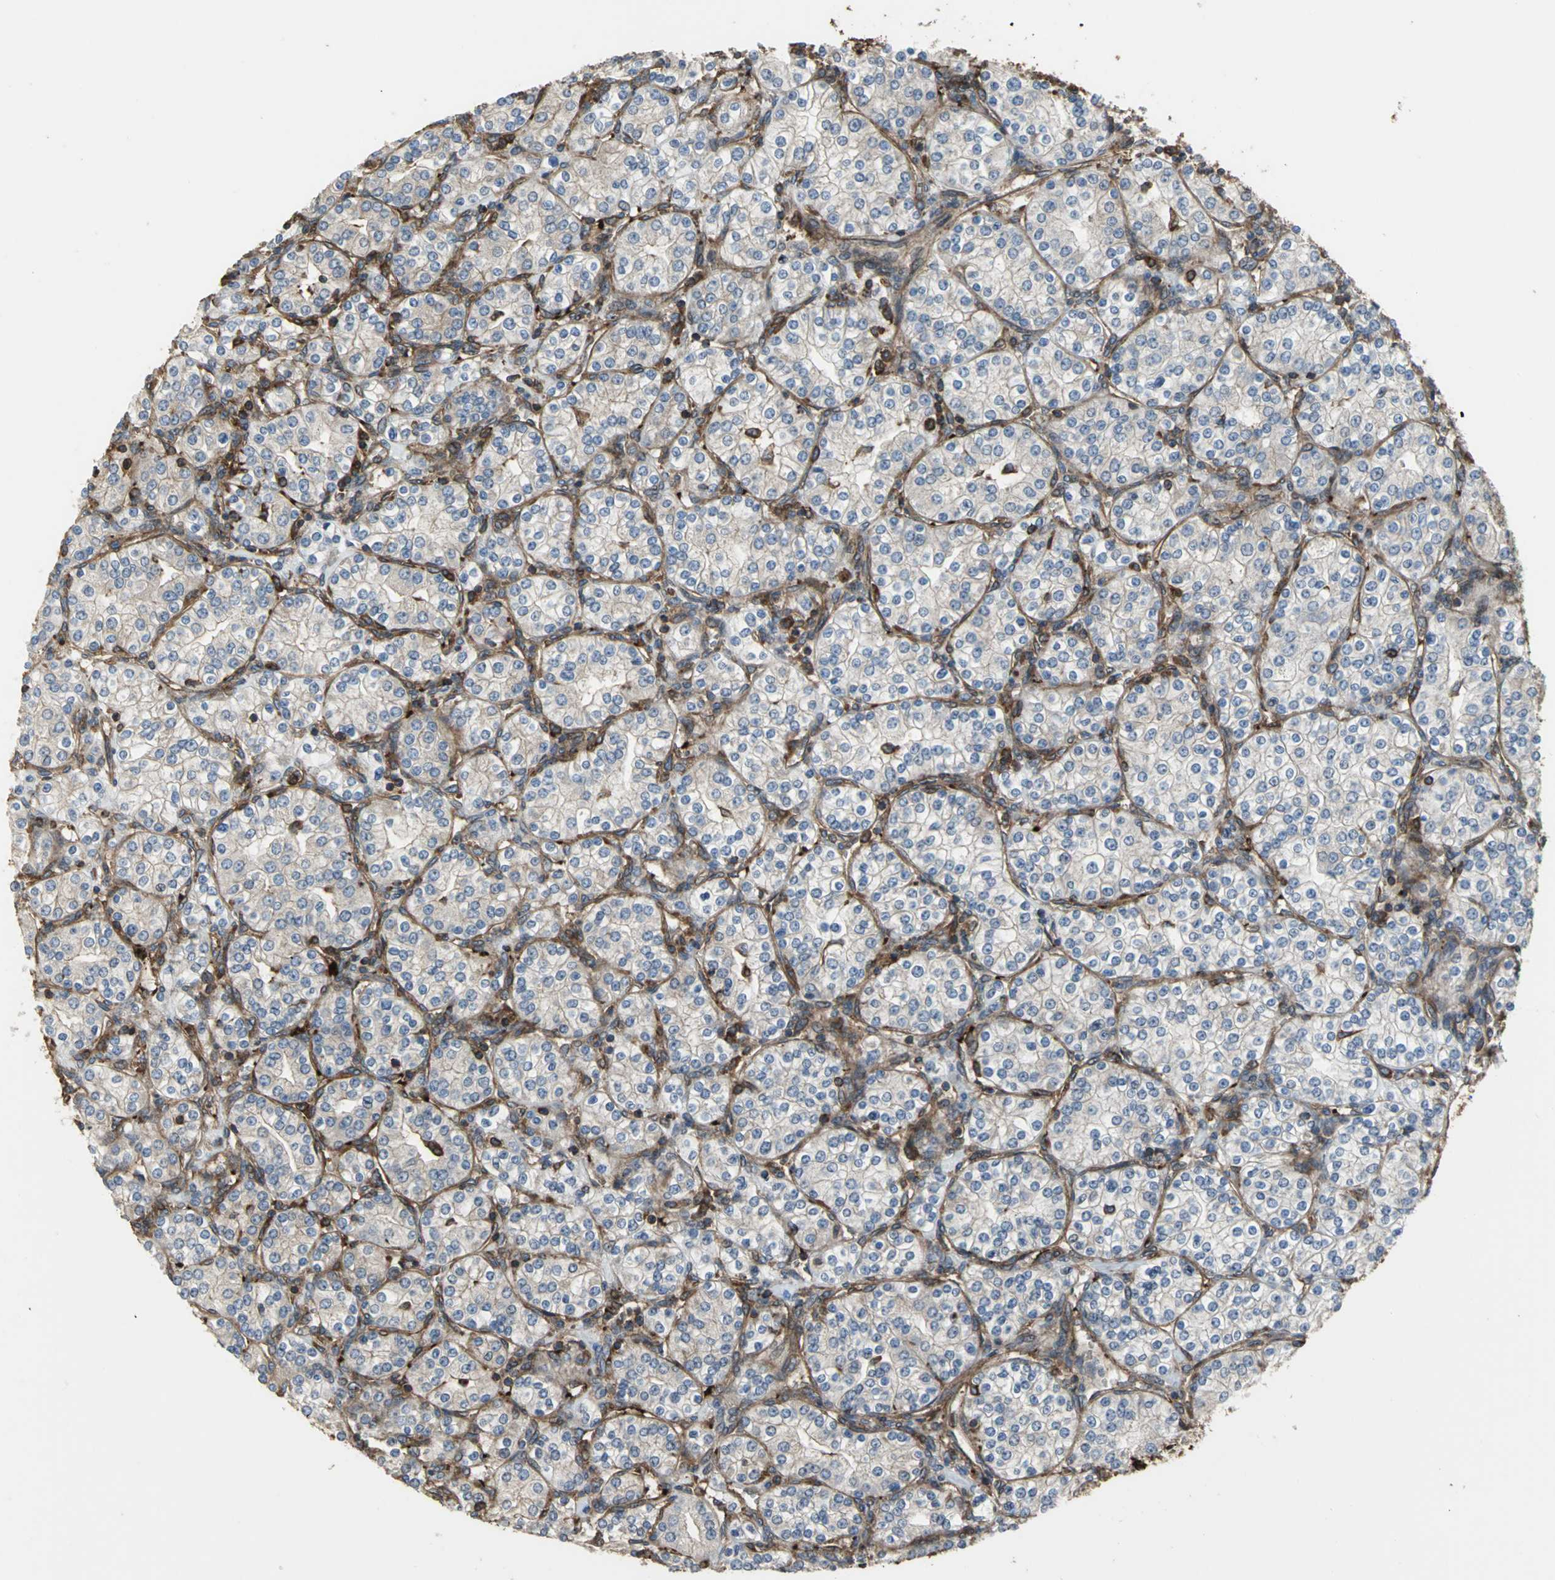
{"staining": {"intensity": "negative", "quantity": "none", "location": "none"}, "tissue": "renal cancer", "cell_type": "Tumor cells", "image_type": "cancer", "snomed": [{"axis": "morphology", "description": "Adenocarcinoma, NOS"}, {"axis": "topography", "description": "Kidney"}], "caption": "The photomicrograph demonstrates no significant staining in tumor cells of renal cancer (adenocarcinoma). (Brightfield microscopy of DAB immunohistochemistry (IHC) at high magnification).", "gene": "TLN1", "patient": {"sex": "male", "age": 77}}